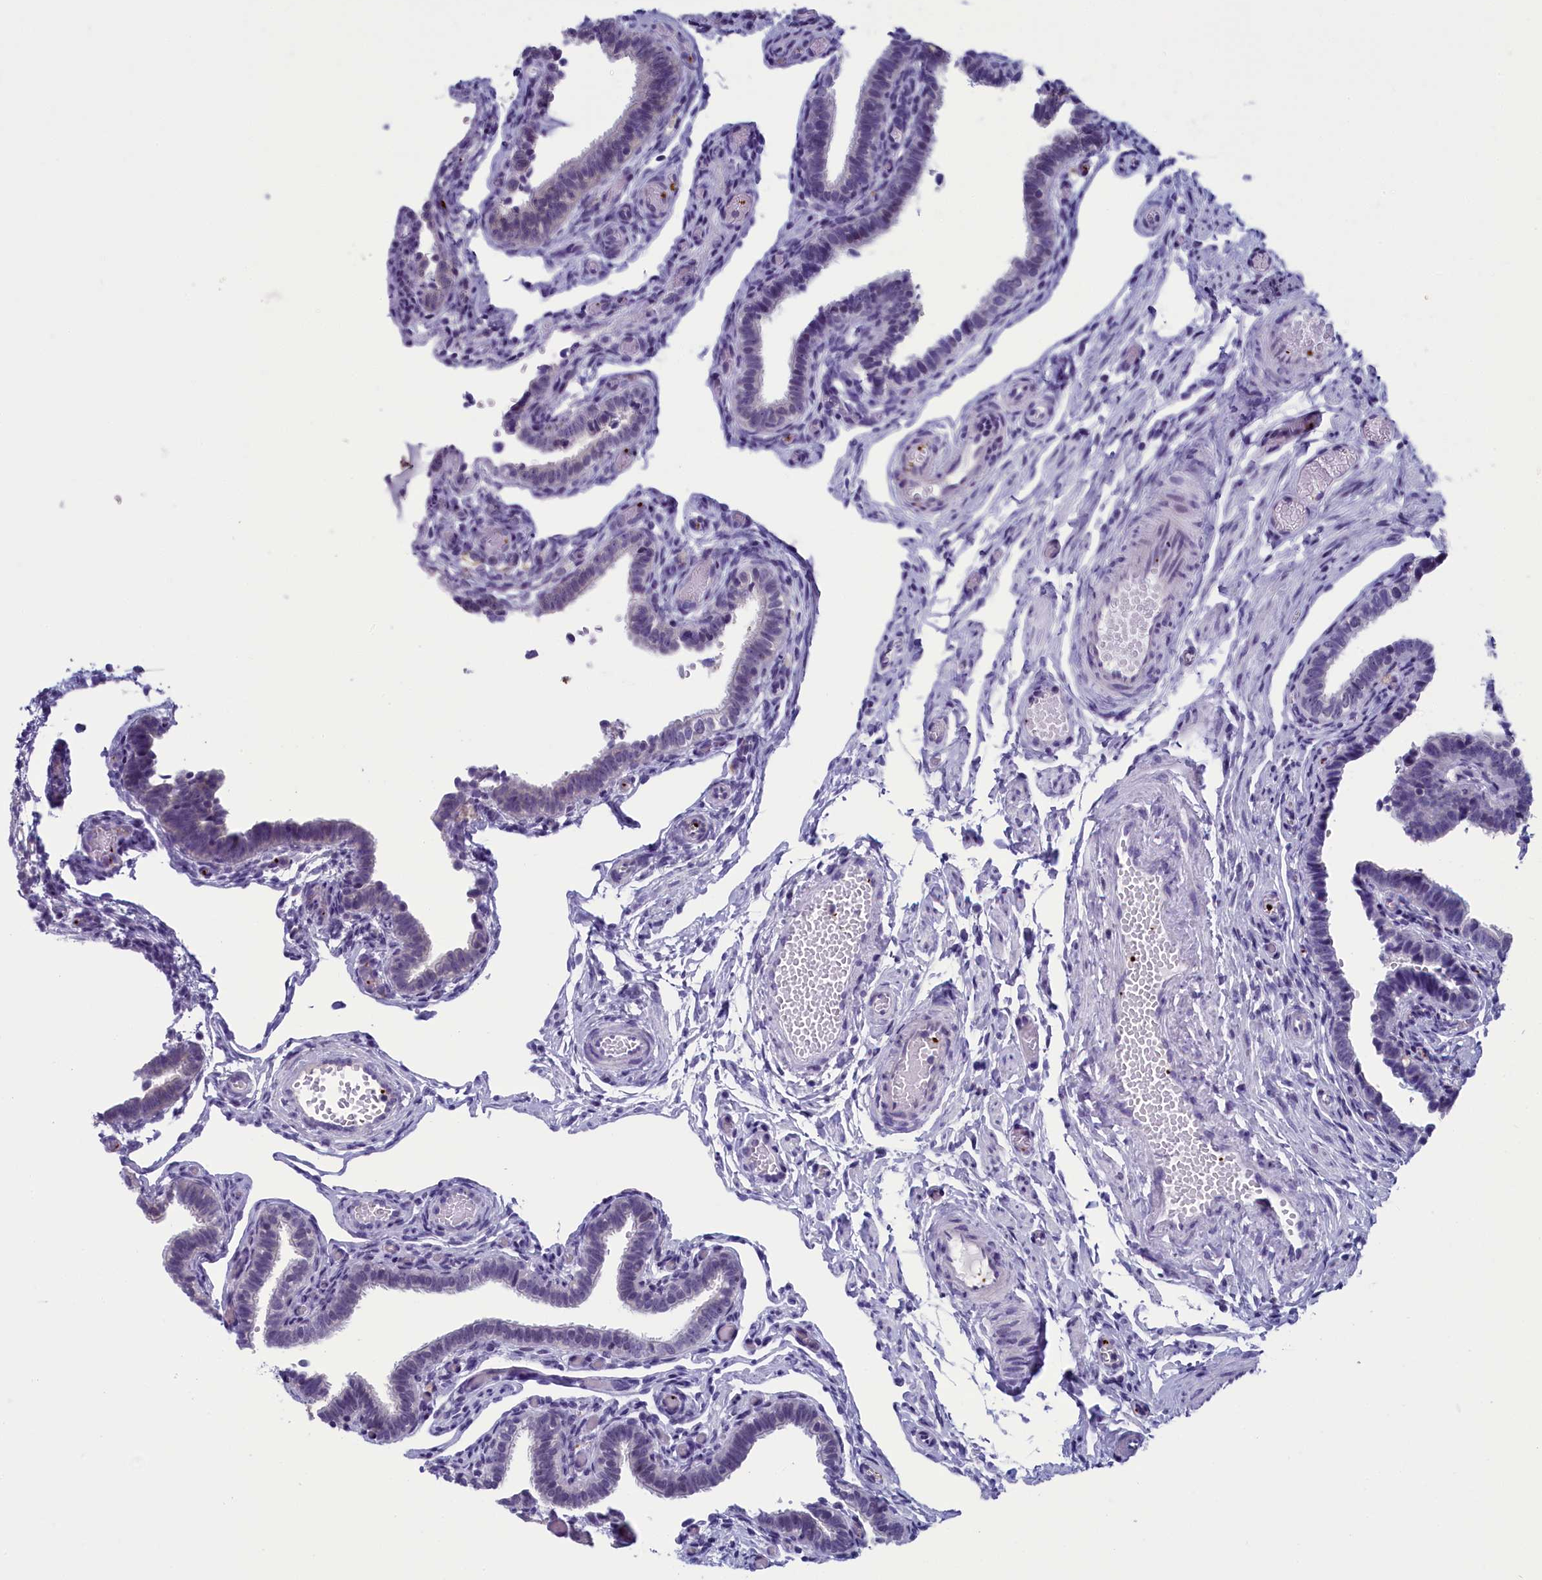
{"staining": {"intensity": "negative", "quantity": "none", "location": "none"}, "tissue": "fallopian tube", "cell_type": "Glandular cells", "image_type": "normal", "snomed": [{"axis": "morphology", "description": "Normal tissue, NOS"}, {"axis": "topography", "description": "Fallopian tube"}], "caption": "Glandular cells are negative for brown protein staining in normal fallopian tube. Nuclei are stained in blue.", "gene": "AIFM2", "patient": {"sex": "female", "age": 36}}